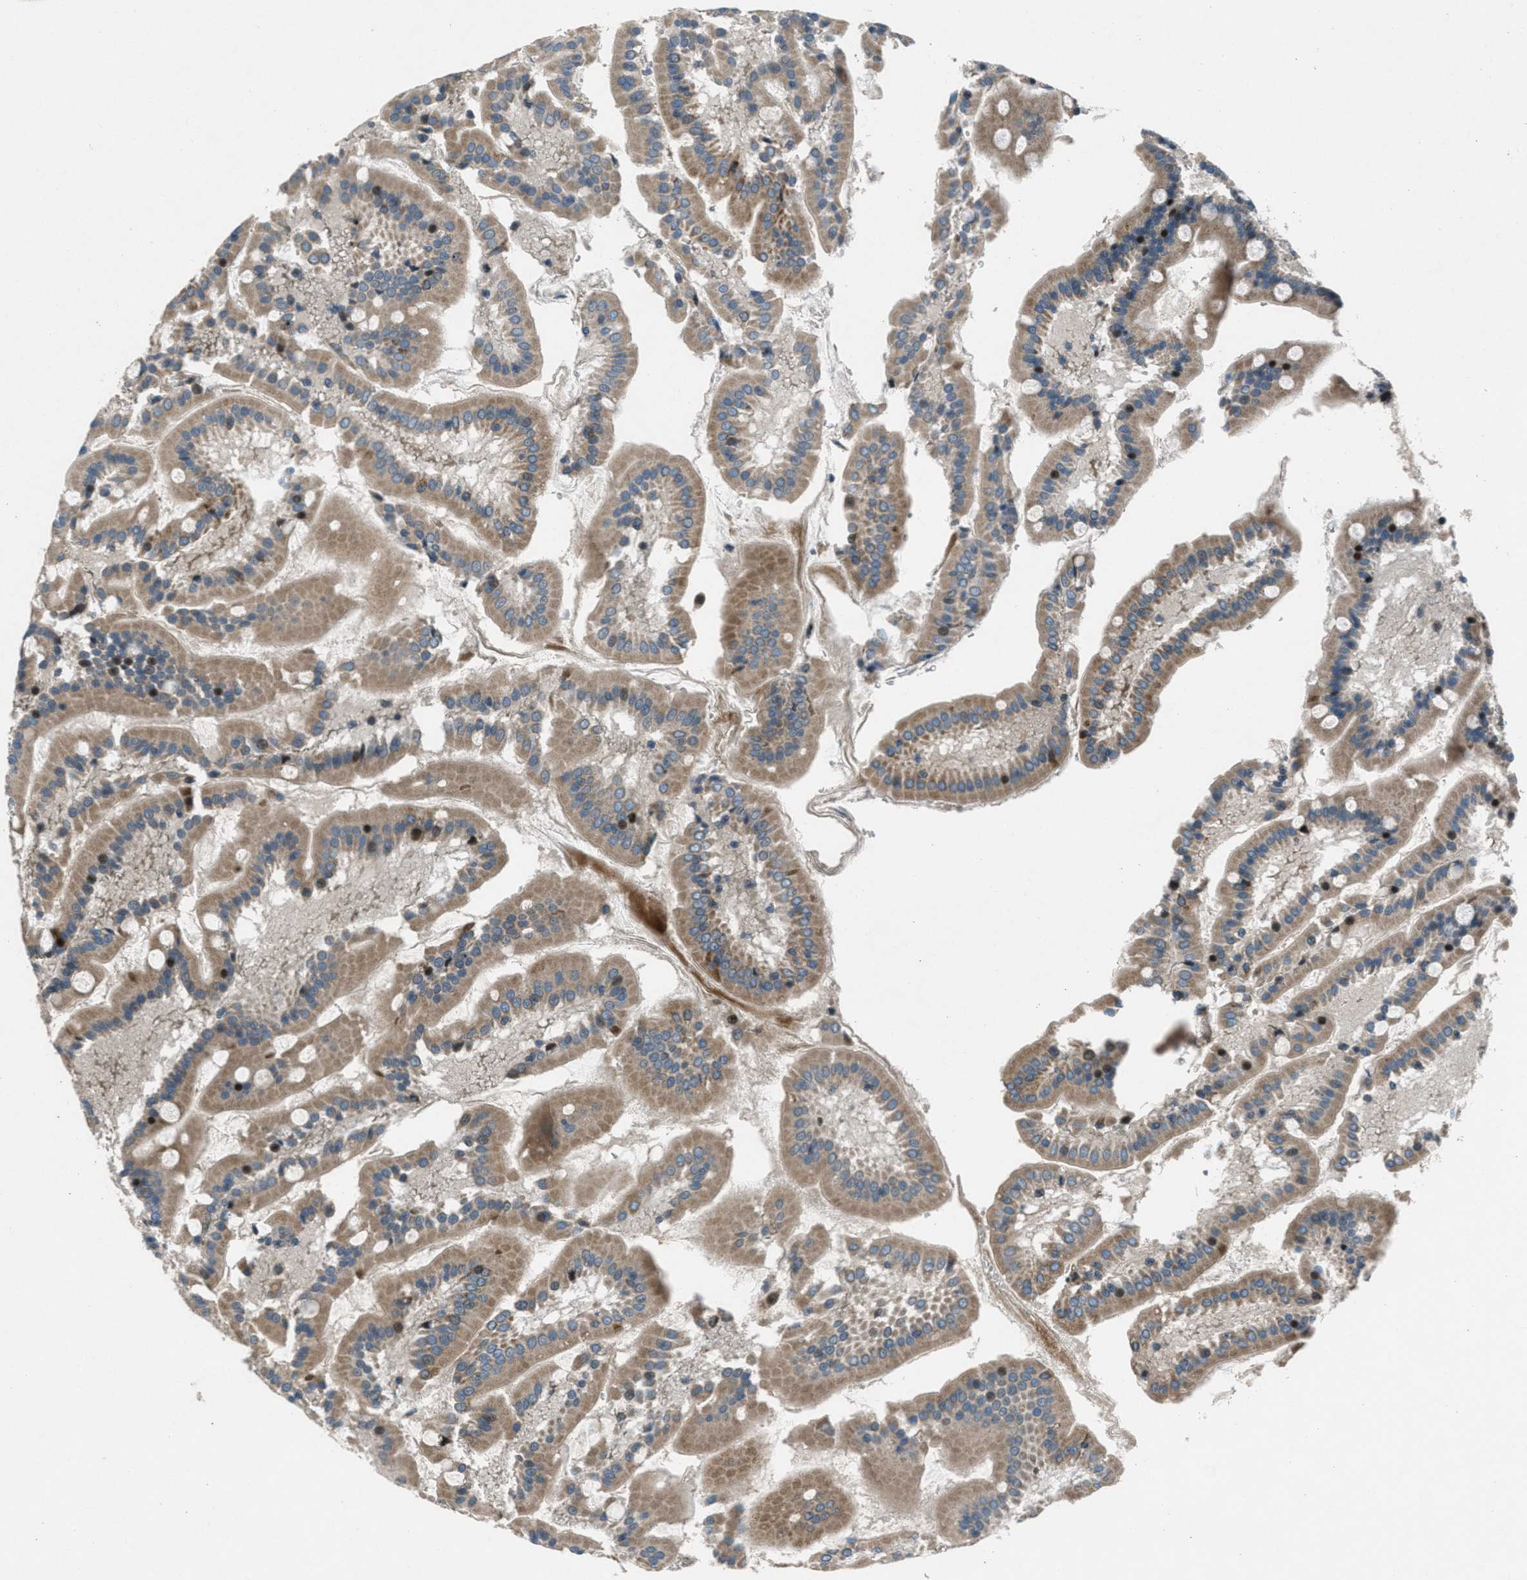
{"staining": {"intensity": "strong", "quantity": ">75%", "location": "cytoplasmic/membranous,nuclear"}, "tissue": "duodenum", "cell_type": "Glandular cells", "image_type": "normal", "snomed": [{"axis": "morphology", "description": "Normal tissue, NOS"}, {"axis": "topography", "description": "Duodenum"}], "caption": "Immunohistochemistry of normal human duodenum exhibits high levels of strong cytoplasmic/membranous,nuclear expression in about >75% of glandular cells.", "gene": "CLEC2D", "patient": {"sex": "male", "age": 50}}